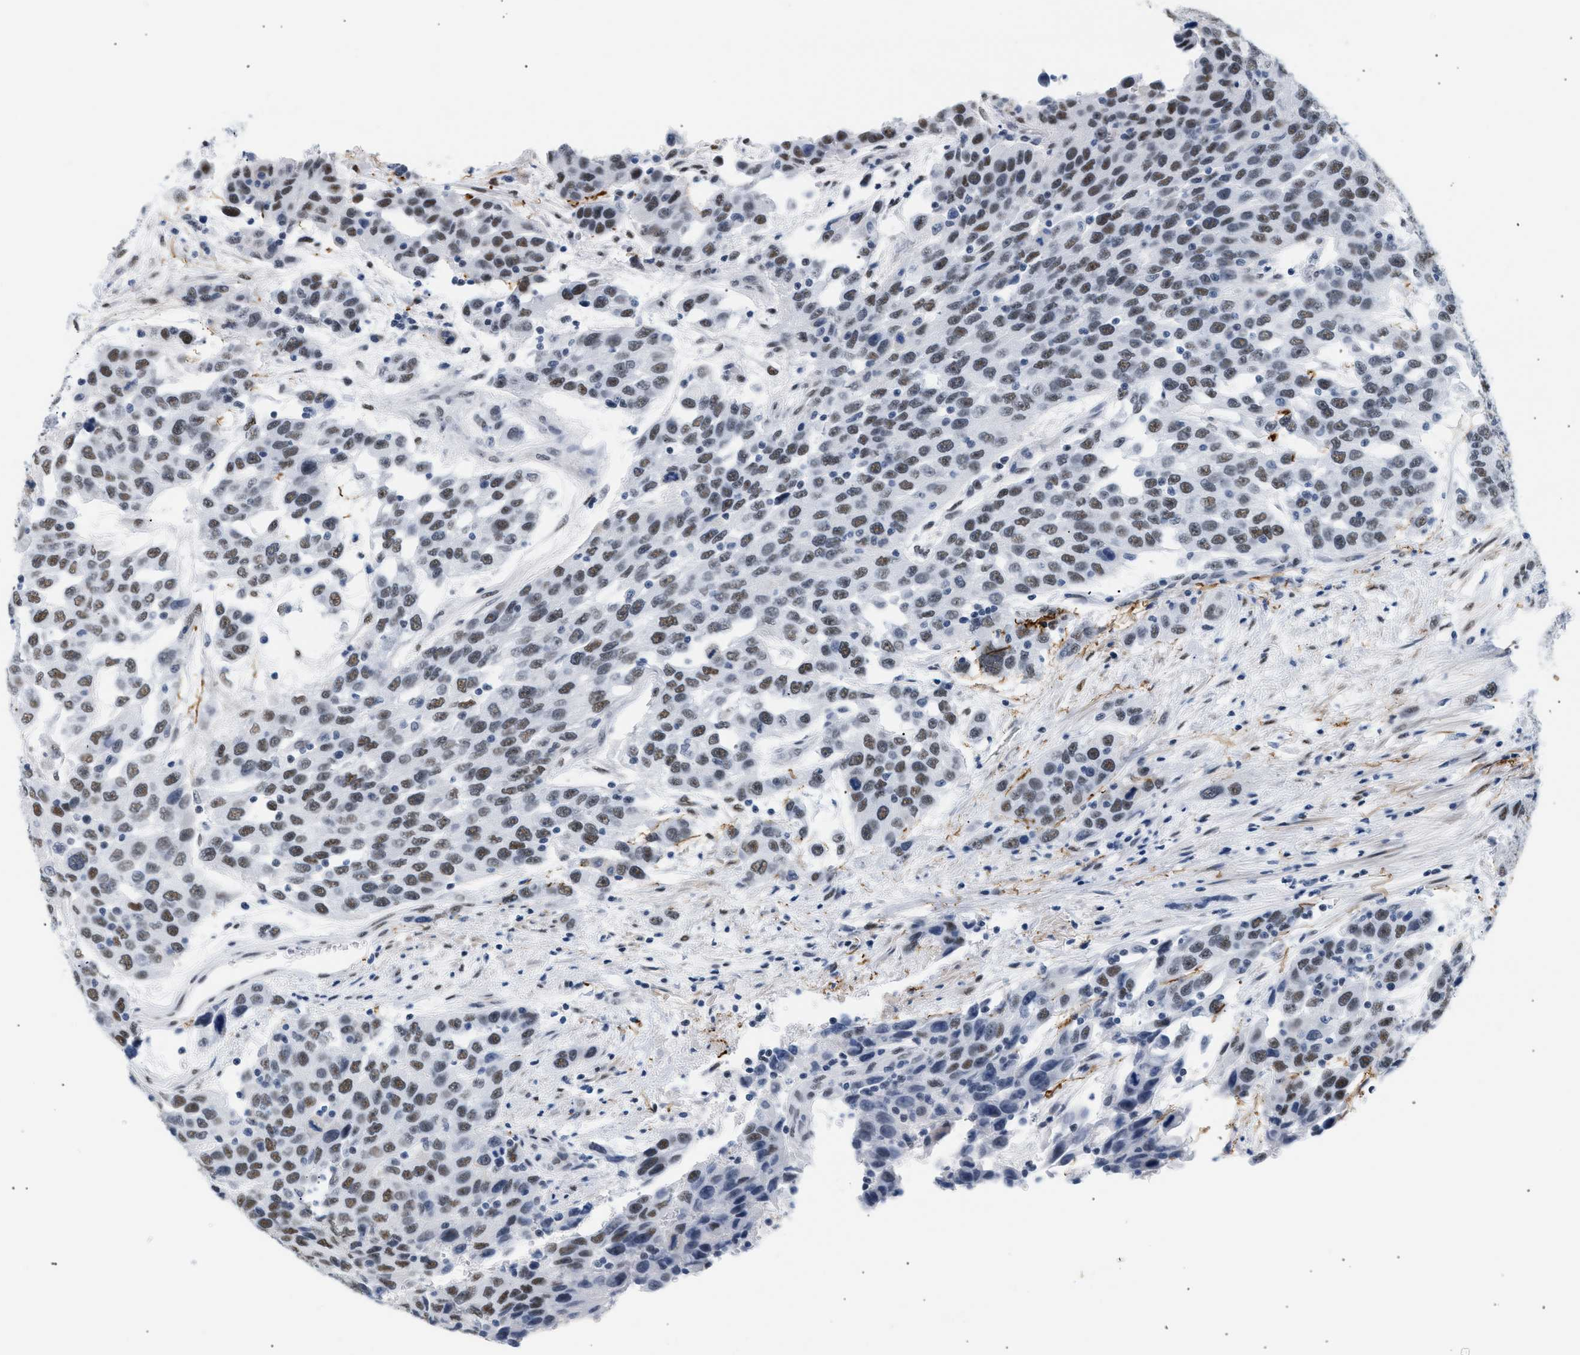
{"staining": {"intensity": "moderate", "quantity": "25%-75%", "location": "nuclear"}, "tissue": "urothelial cancer", "cell_type": "Tumor cells", "image_type": "cancer", "snomed": [{"axis": "morphology", "description": "Urothelial carcinoma, High grade"}, {"axis": "topography", "description": "Urinary bladder"}], "caption": "Urothelial cancer stained for a protein exhibits moderate nuclear positivity in tumor cells. Nuclei are stained in blue.", "gene": "ELN", "patient": {"sex": "female", "age": 80}}